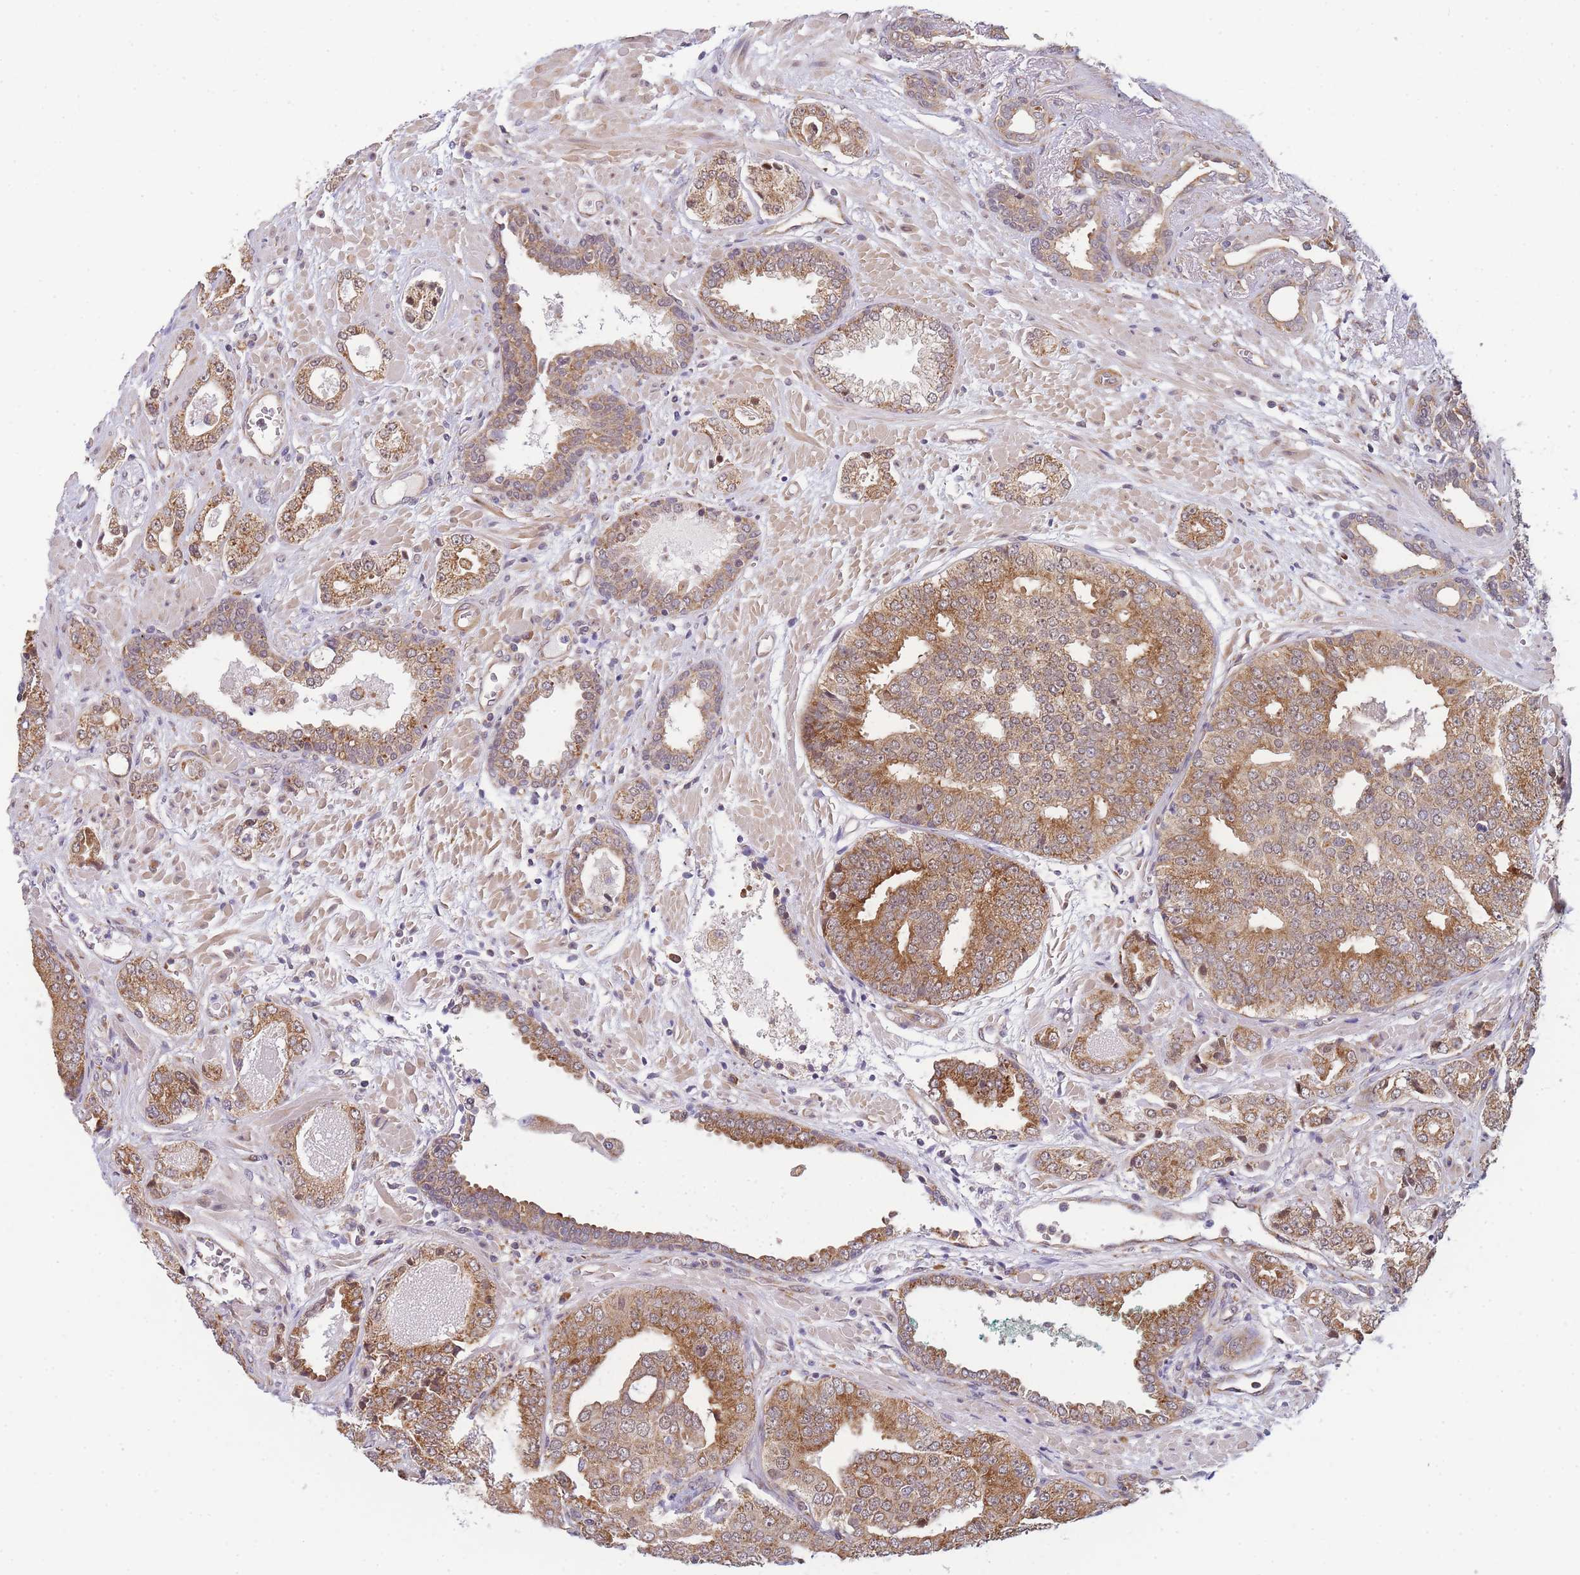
{"staining": {"intensity": "moderate", "quantity": ">75%", "location": "cytoplasmic/membranous"}, "tissue": "prostate cancer", "cell_type": "Tumor cells", "image_type": "cancer", "snomed": [{"axis": "morphology", "description": "Adenocarcinoma, High grade"}, {"axis": "topography", "description": "Prostate"}], "caption": "Immunohistochemistry (IHC) (DAB) staining of human high-grade adenocarcinoma (prostate) demonstrates moderate cytoplasmic/membranous protein expression in about >75% of tumor cells.", "gene": "MRPL23", "patient": {"sex": "male", "age": 71}}